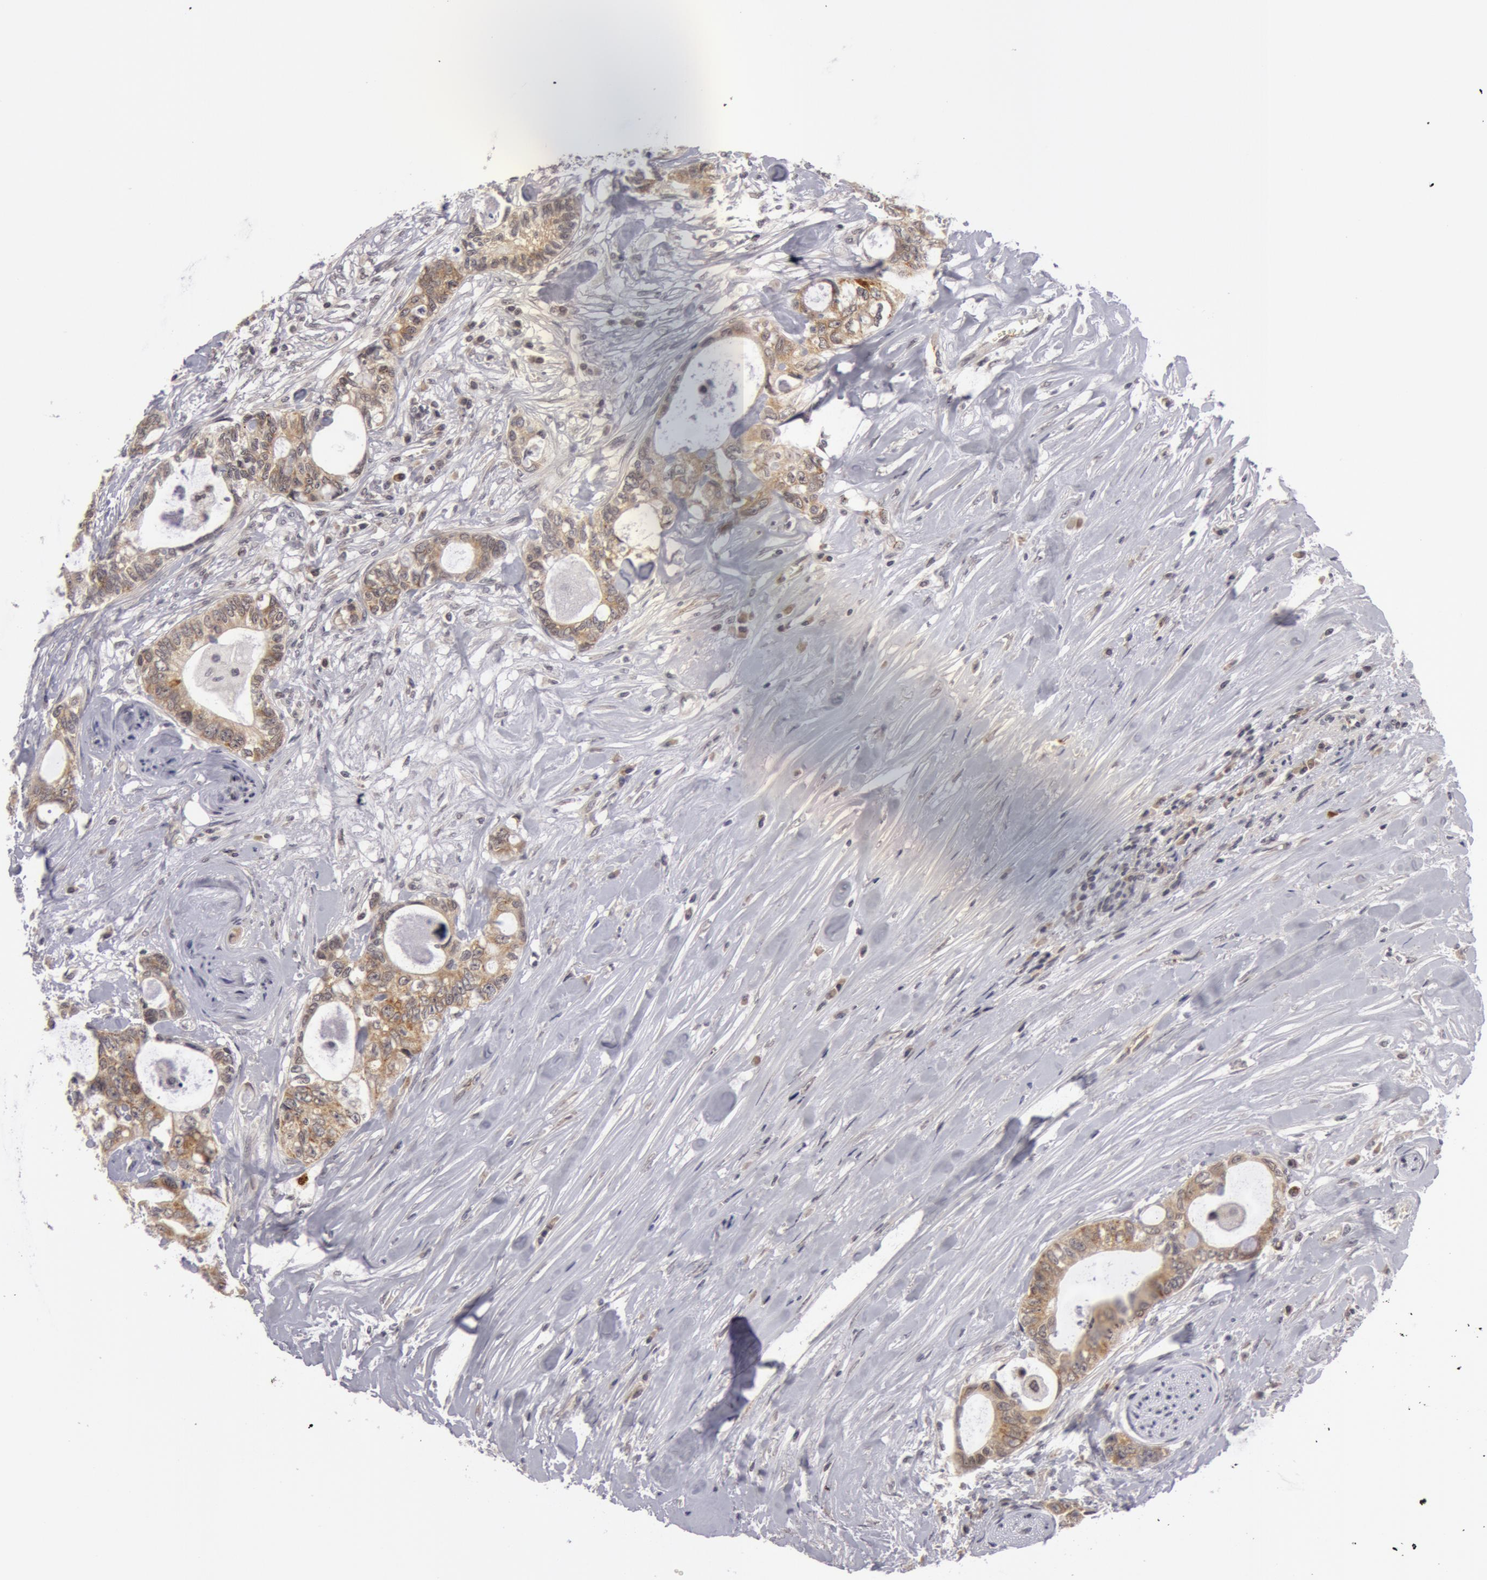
{"staining": {"intensity": "moderate", "quantity": "25%-75%", "location": "cytoplasmic/membranous"}, "tissue": "colorectal cancer", "cell_type": "Tumor cells", "image_type": "cancer", "snomed": [{"axis": "morphology", "description": "Adenocarcinoma, NOS"}, {"axis": "topography", "description": "Rectum"}], "caption": "IHC (DAB (3,3'-diaminobenzidine)) staining of colorectal cancer reveals moderate cytoplasmic/membranous protein positivity in approximately 25%-75% of tumor cells.", "gene": "SYTL4", "patient": {"sex": "female", "age": 57}}